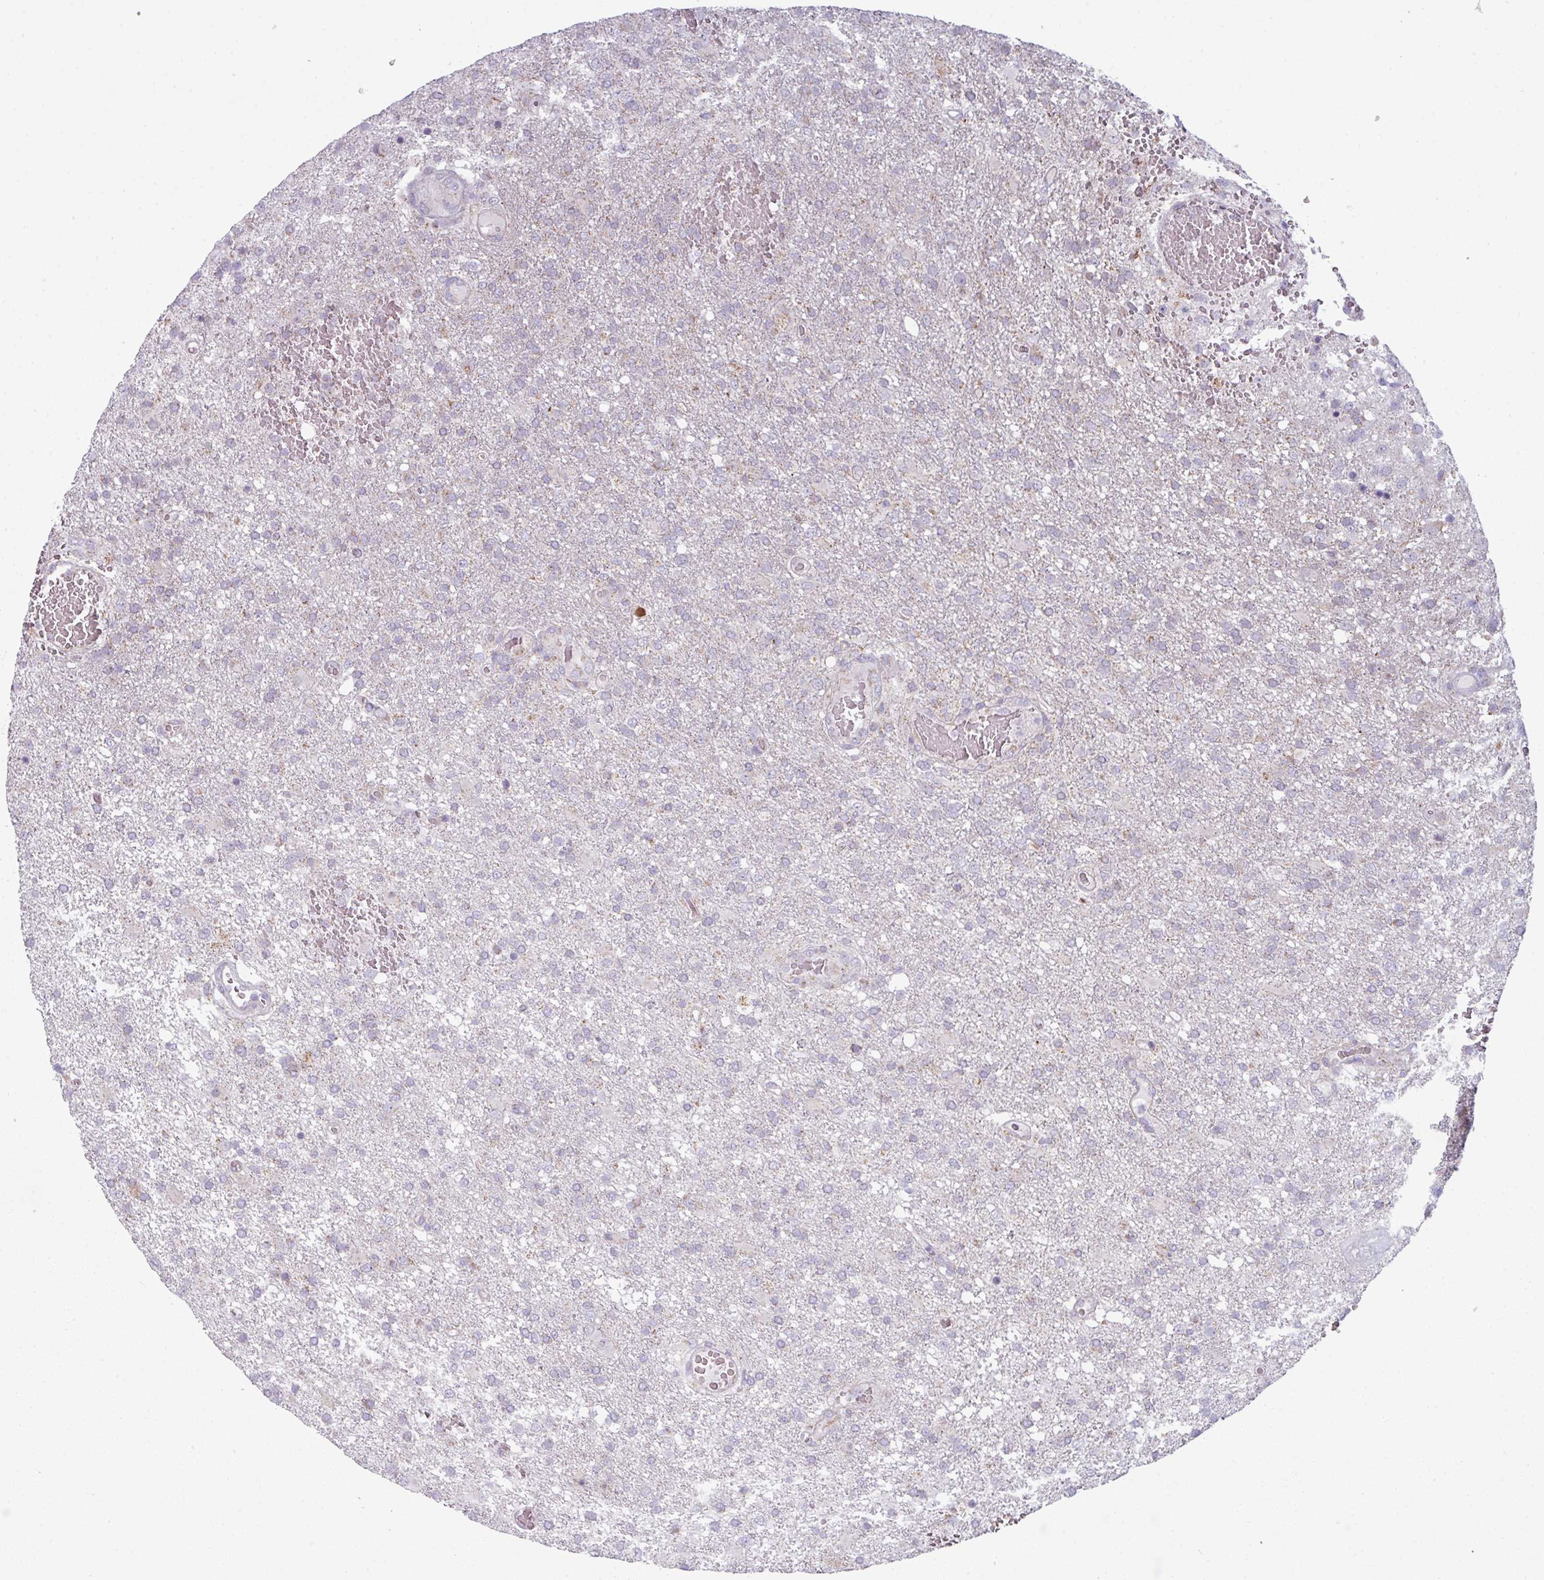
{"staining": {"intensity": "weak", "quantity": "25%-75%", "location": "cytoplasmic/membranous"}, "tissue": "glioma", "cell_type": "Tumor cells", "image_type": "cancer", "snomed": [{"axis": "morphology", "description": "Glioma, malignant, High grade"}, {"axis": "topography", "description": "Brain"}], "caption": "A brown stain shows weak cytoplasmic/membranous expression of a protein in high-grade glioma (malignant) tumor cells.", "gene": "ZNF615", "patient": {"sex": "female", "age": 74}}